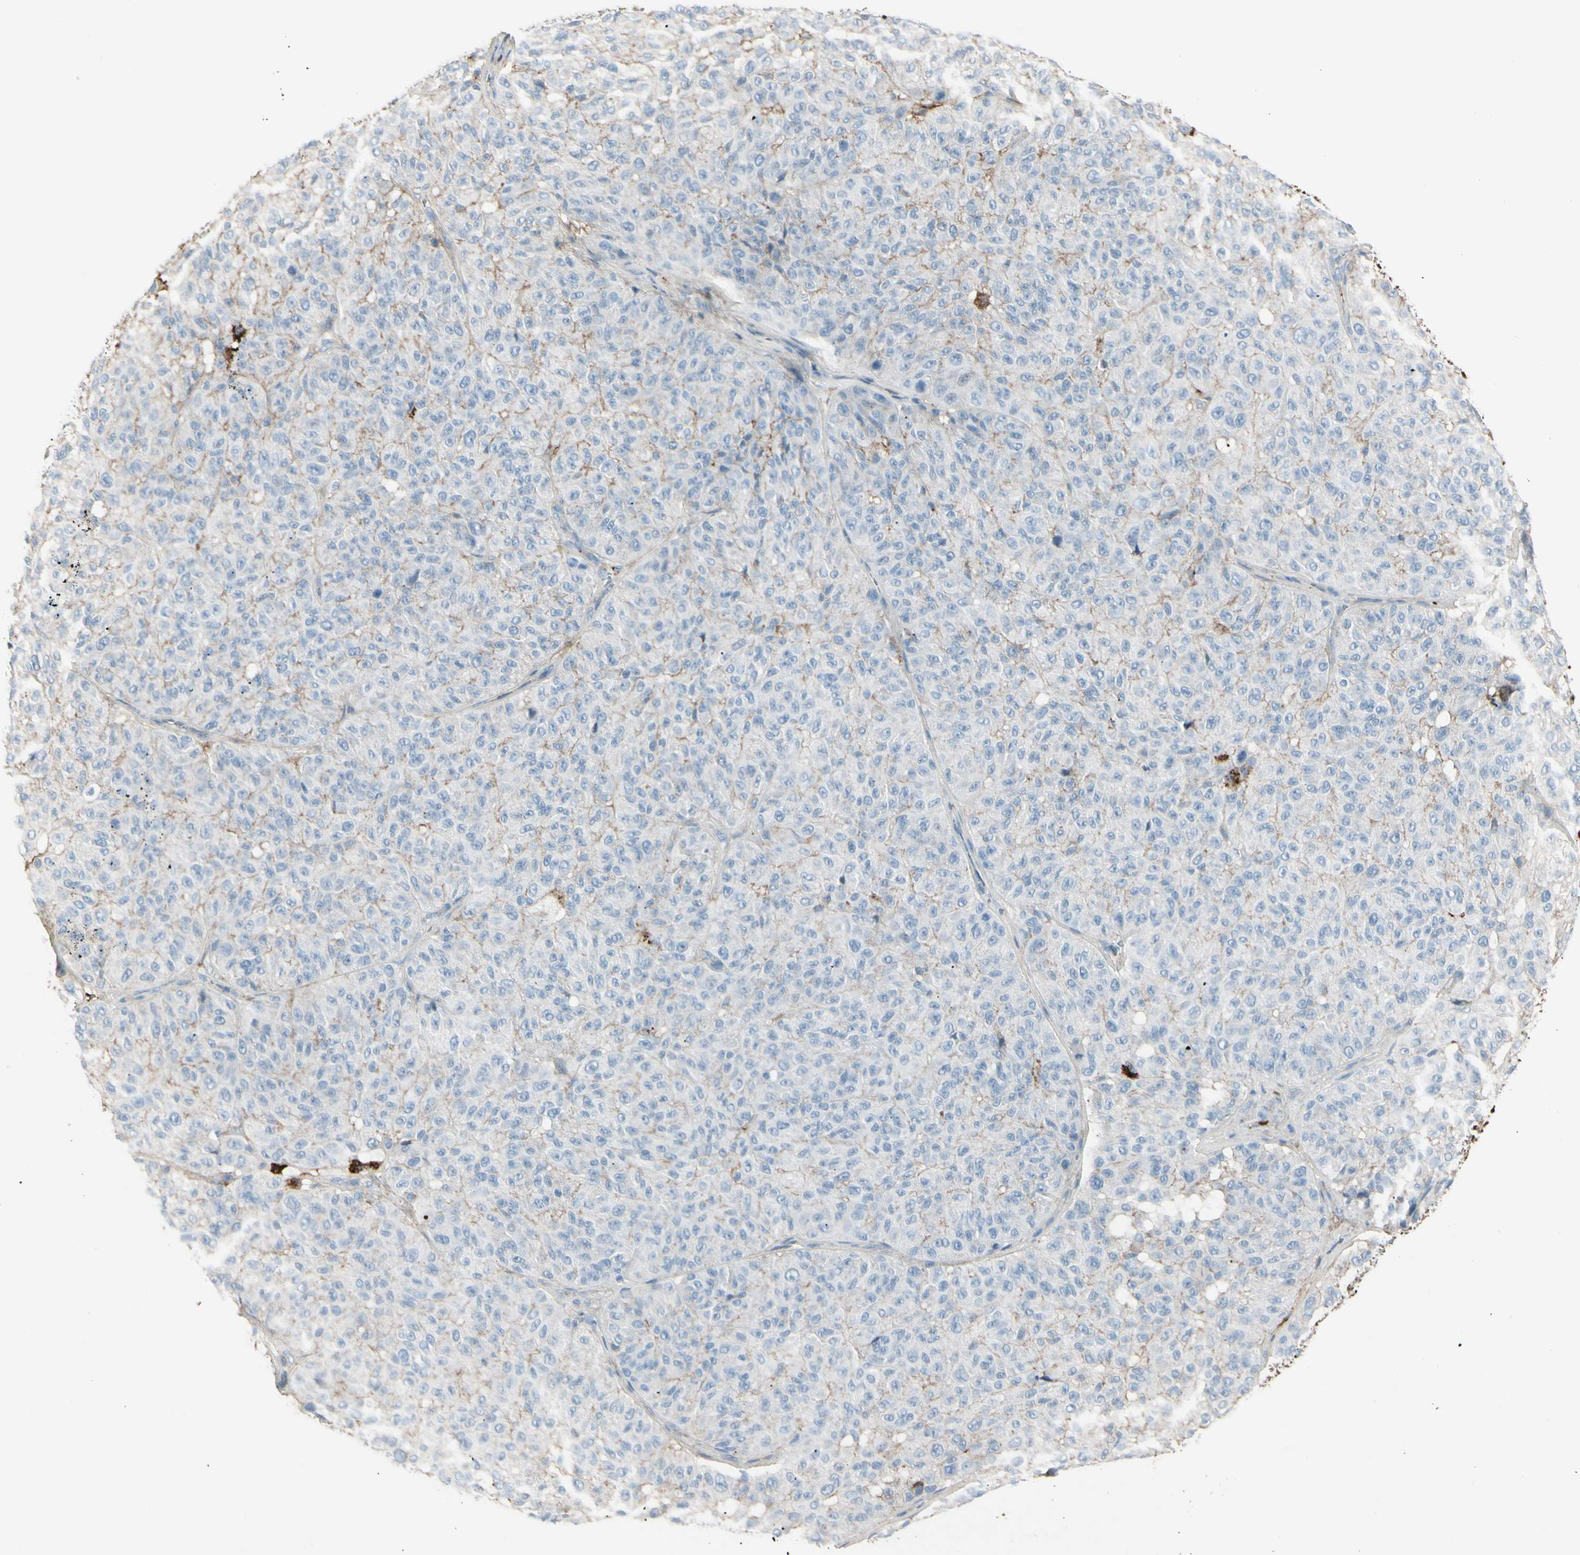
{"staining": {"intensity": "negative", "quantity": "none", "location": "none"}, "tissue": "melanoma", "cell_type": "Tumor cells", "image_type": "cancer", "snomed": [{"axis": "morphology", "description": "Malignant melanoma, NOS"}, {"axis": "topography", "description": "Skin"}], "caption": "This is an IHC image of malignant melanoma. There is no positivity in tumor cells.", "gene": "IGHG1", "patient": {"sex": "female", "age": 46}}